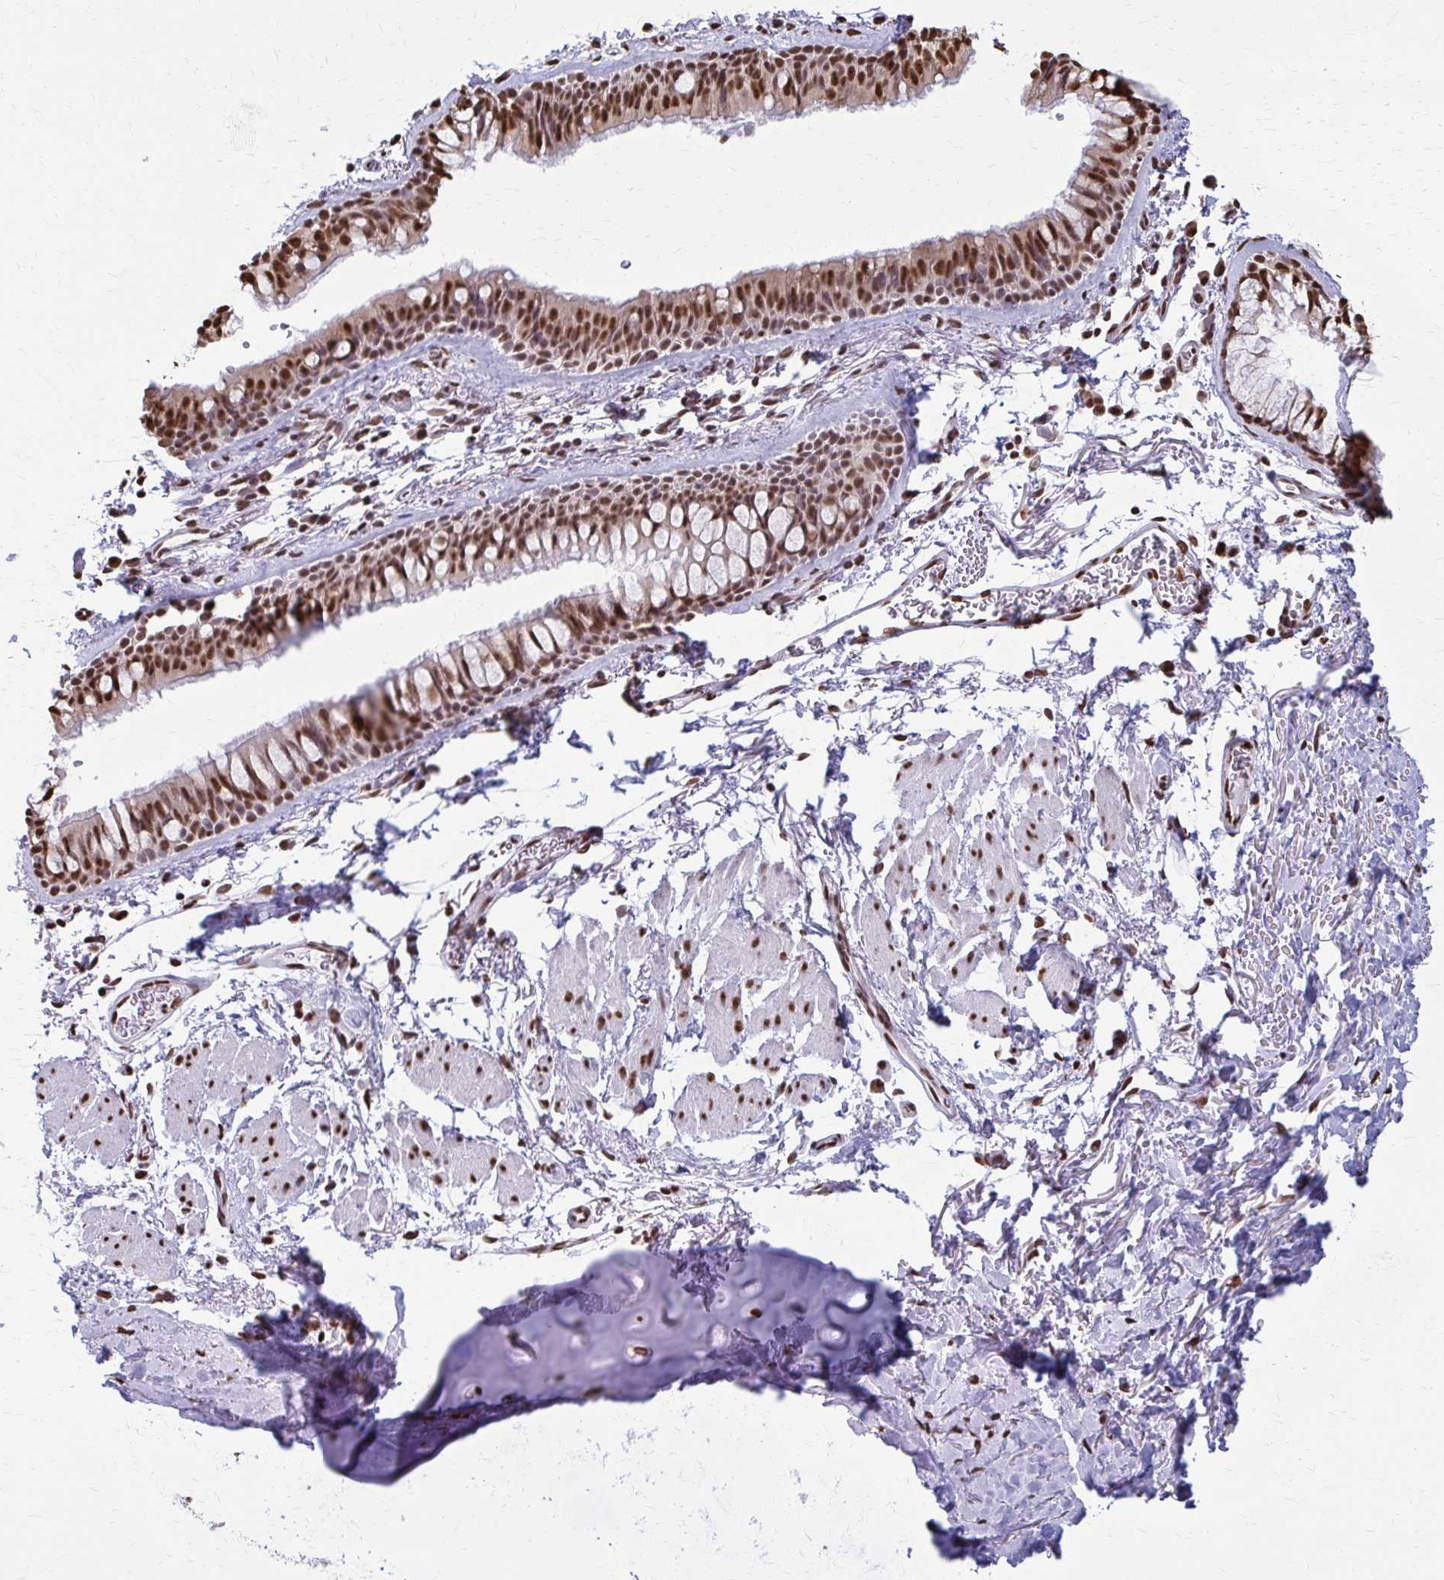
{"staining": {"intensity": "moderate", "quantity": ">75%", "location": "nuclear"}, "tissue": "bronchus", "cell_type": "Respiratory epithelial cells", "image_type": "normal", "snomed": [{"axis": "morphology", "description": "Normal tissue, NOS"}, {"axis": "topography", "description": "Cartilage tissue"}, {"axis": "topography", "description": "Bronchus"}], "caption": "Respiratory epithelial cells reveal moderate nuclear staining in approximately >75% of cells in unremarkable bronchus.", "gene": "SNRPA", "patient": {"sex": "female", "age": 79}}